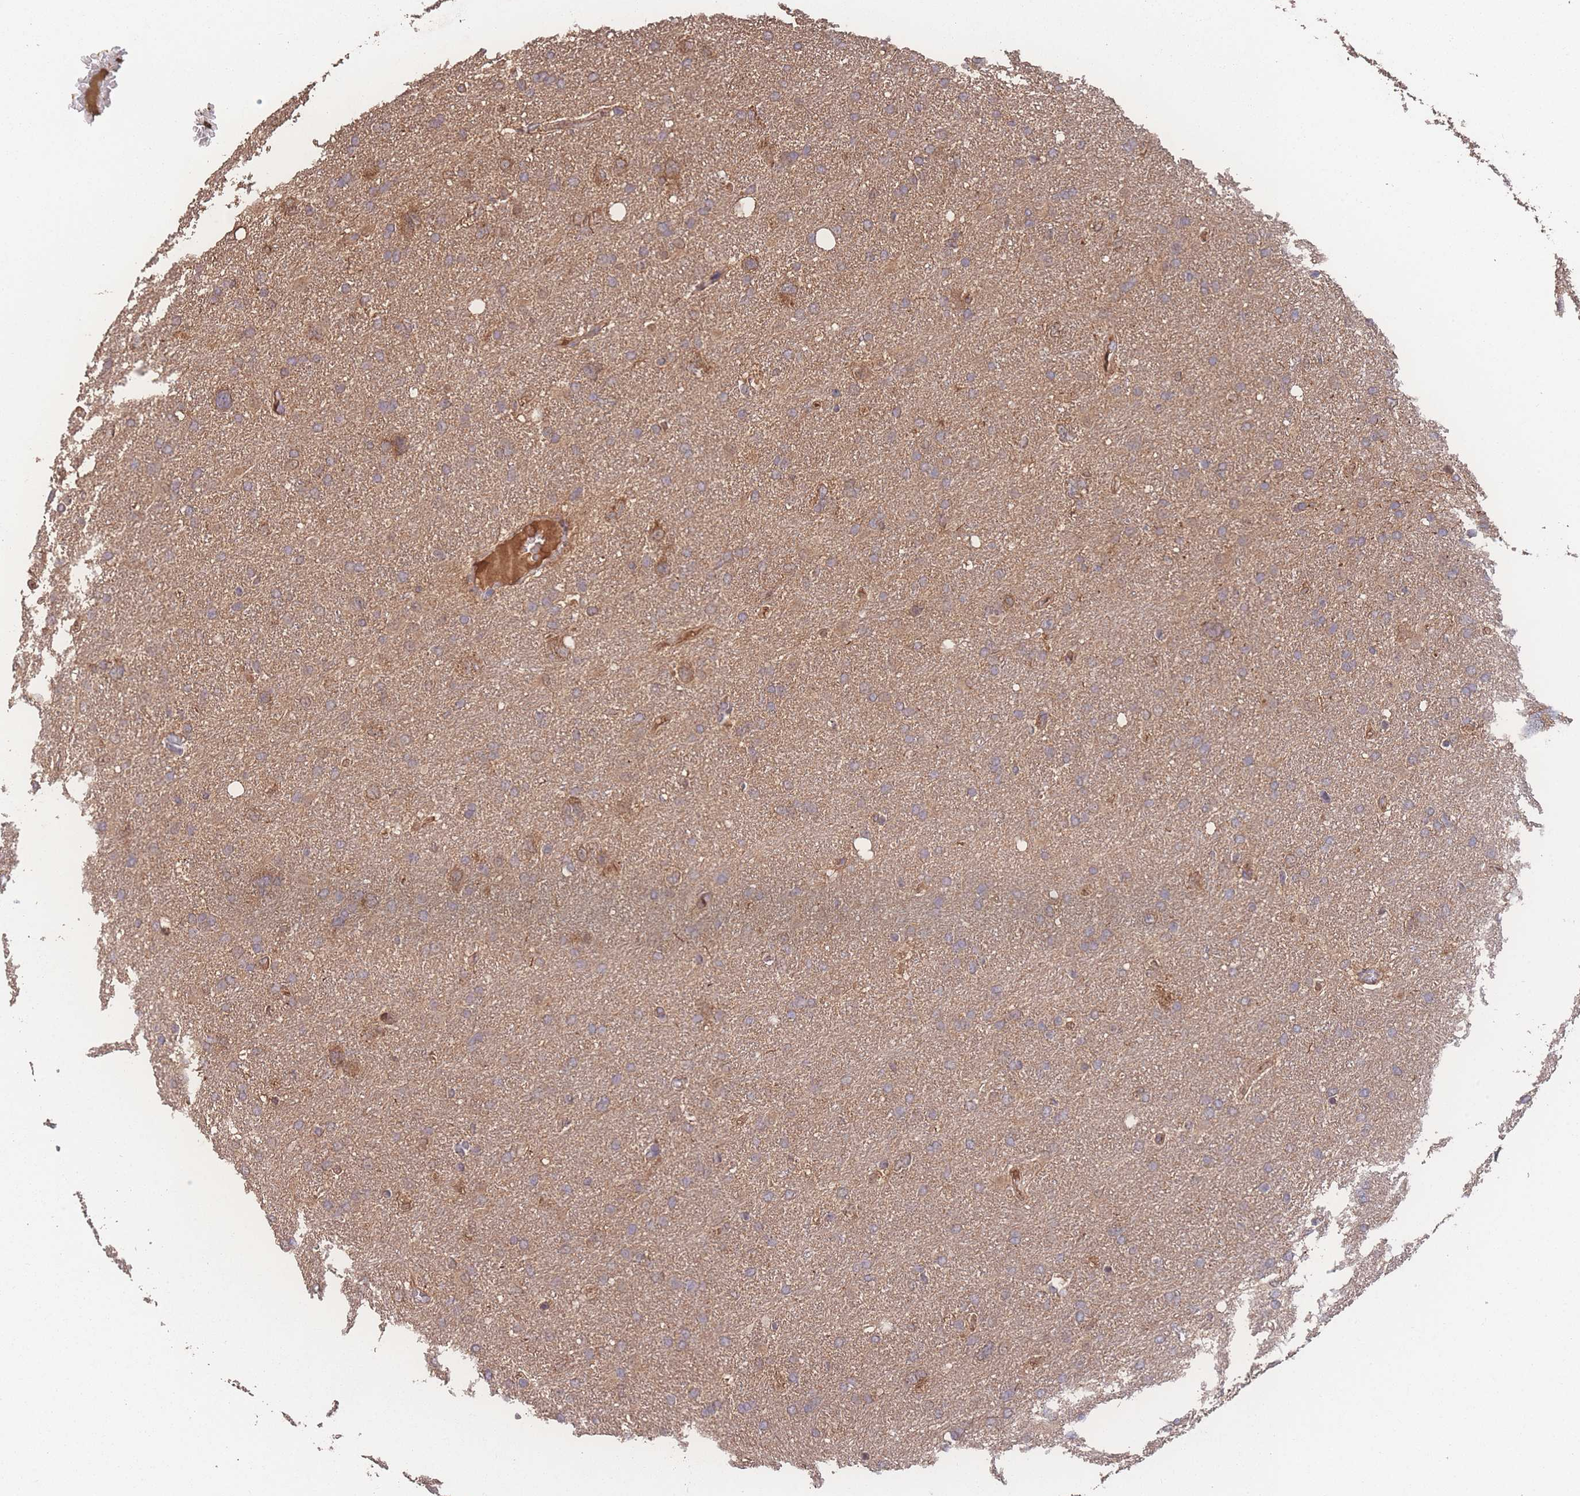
{"staining": {"intensity": "moderate", "quantity": "25%-75%", "location": "cytoplasmic/membranous"}, "tissue": "glioma", "cell_type": "Tumor cells", "image_type": "cancer", "snomed": [{"axis": "morphology", "description": "Glioma, malignant, High grade"}, {"axis": "topography", "description": "Brain"}], "caption": "A brown stain highlights moderate cytoplasmic/membranous positivity of a protein in high-grade glioma (malignant) tumor cells.", "gene": "ATXN10", "patient": {"sex": "male", "age": 61}}